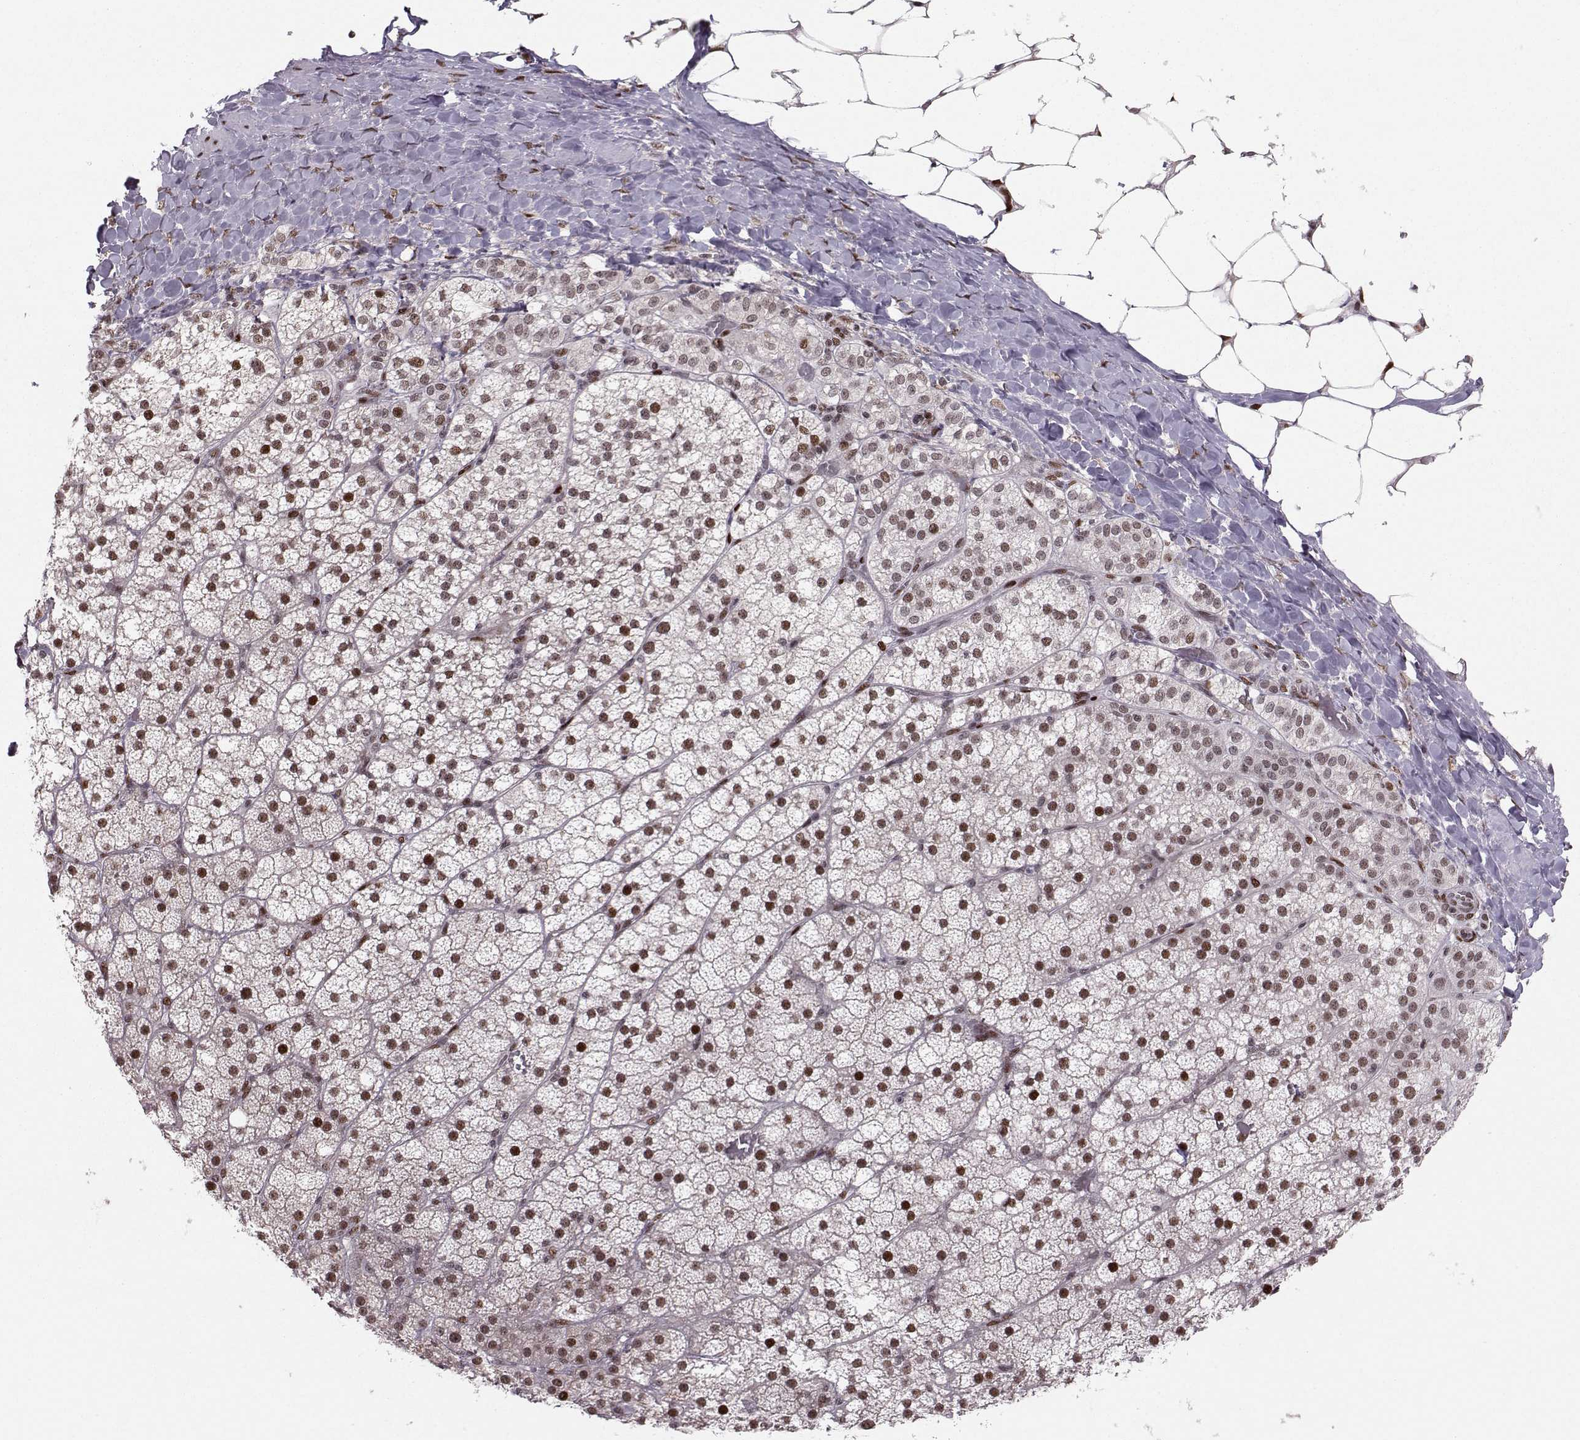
{"staining": {"intensity": "strong", "quantity": ">75%", "location": "nuclear"}, "tissue": "adrenal gland", "cell_type": "Glandular cells", "image_type": "normal", "snomed": [{"axis": "morphology", "description": "Normal tissue, NOS"}, {"axis": "topography", "description": "Adrenal gland"}], "caption": "IHC of benign human adrenal gland exhibits high levels of strong nuclear expression in approximately >75% of glandular cells.", "gene": "SNAPC2", "patient": {"sex": "male", "age": 53}}